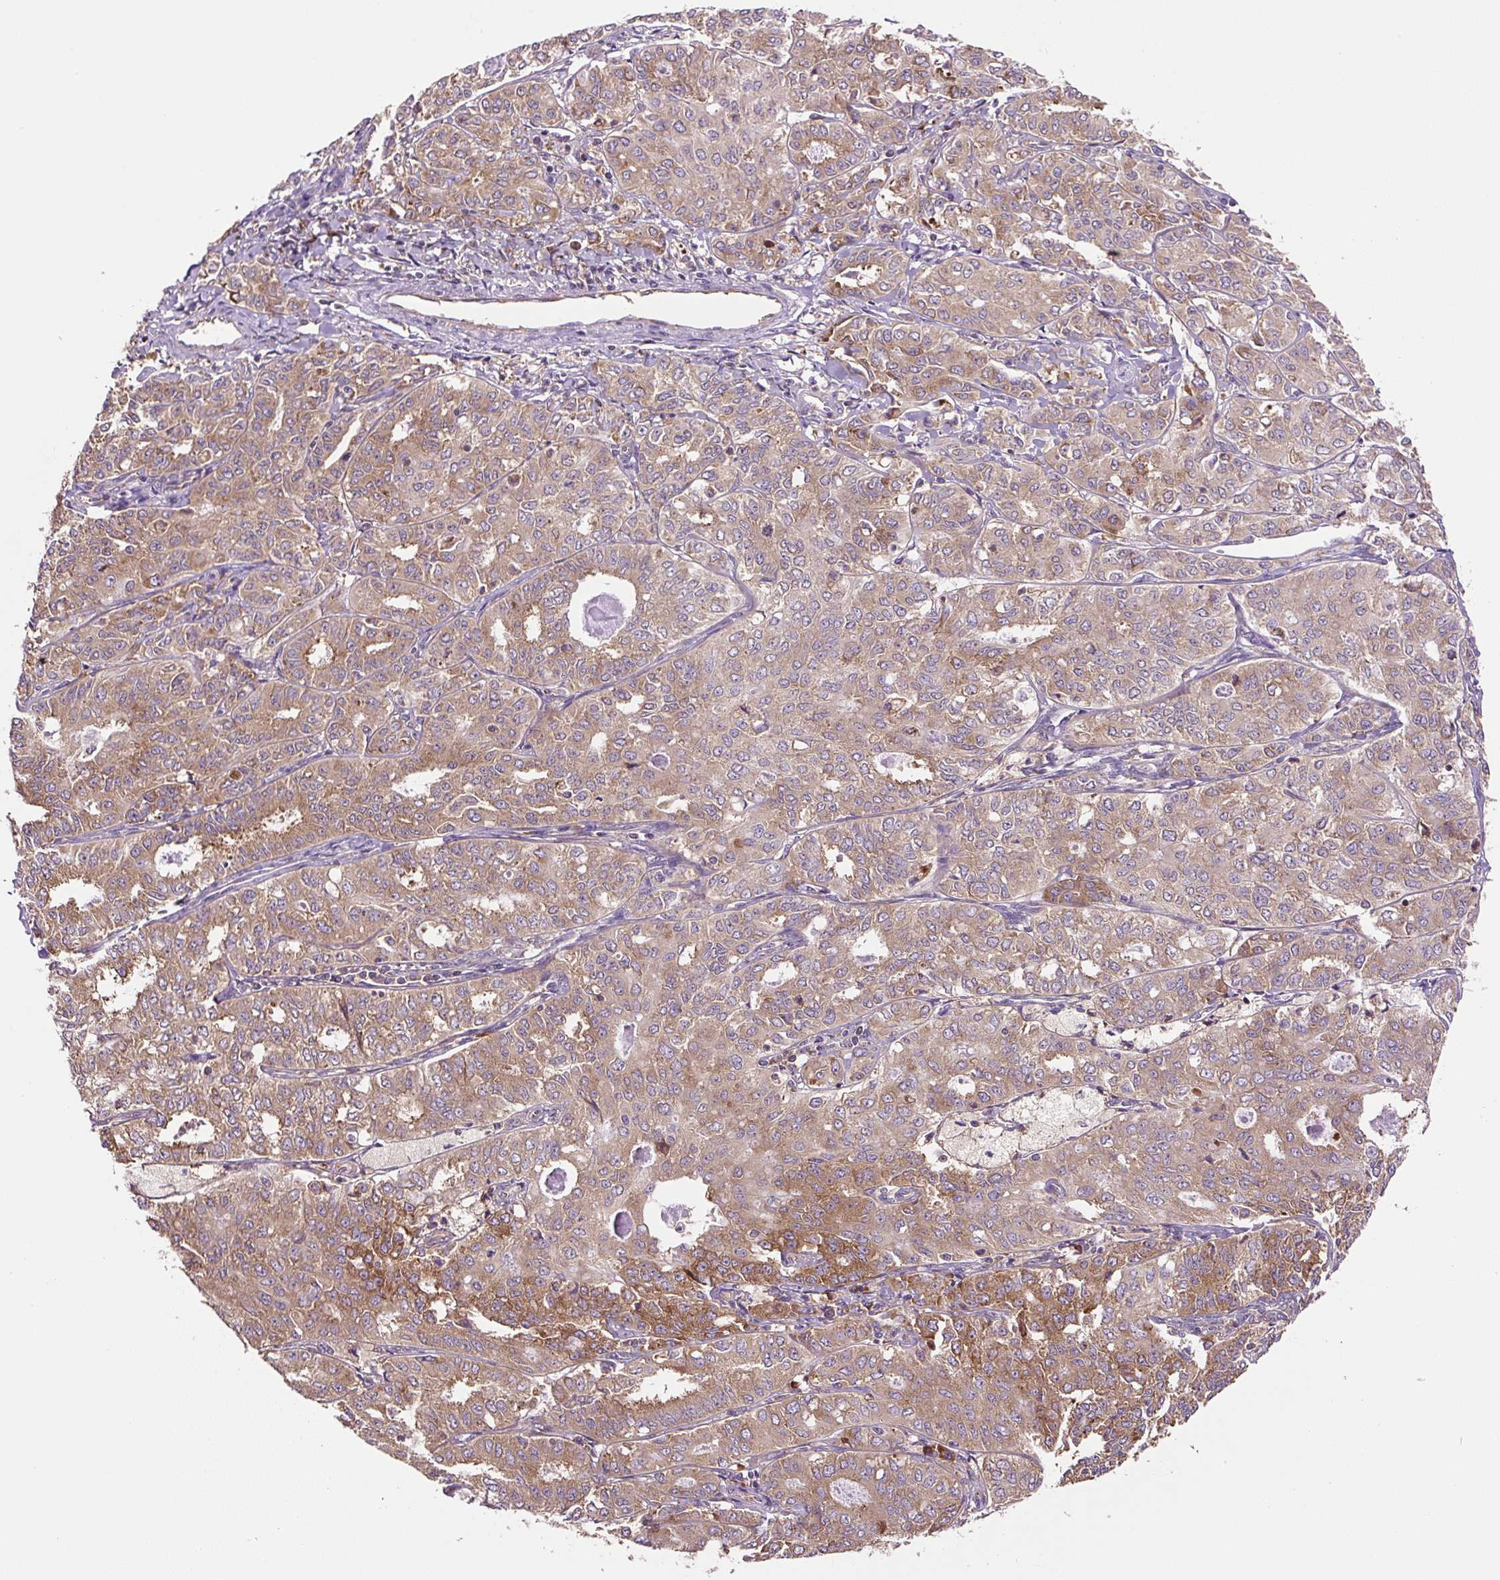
{"staining": {"intensity": "moderate", "quantity": "25%-75%", "location": "cytoplasmic/membranous"}, "tissue": "endometrial cancer", "cell_type": "Tumor cells", "image_type": "cancer", "snomed": [{"axis": "morphology", "description": "Adenocarcinoma, NOS"}, {"axis": "topography", "description": "Endometrium"}], "caption": "DAB immunohistochemical staining of human endometrial cancer (adenocarcinoma) demonstrates moderate cytoplasmic/membranous protein positivity in approximately 25%-75% of tumor cells.", "gene": "RPS23", "patient": {"sex": "female", "age": 61}}